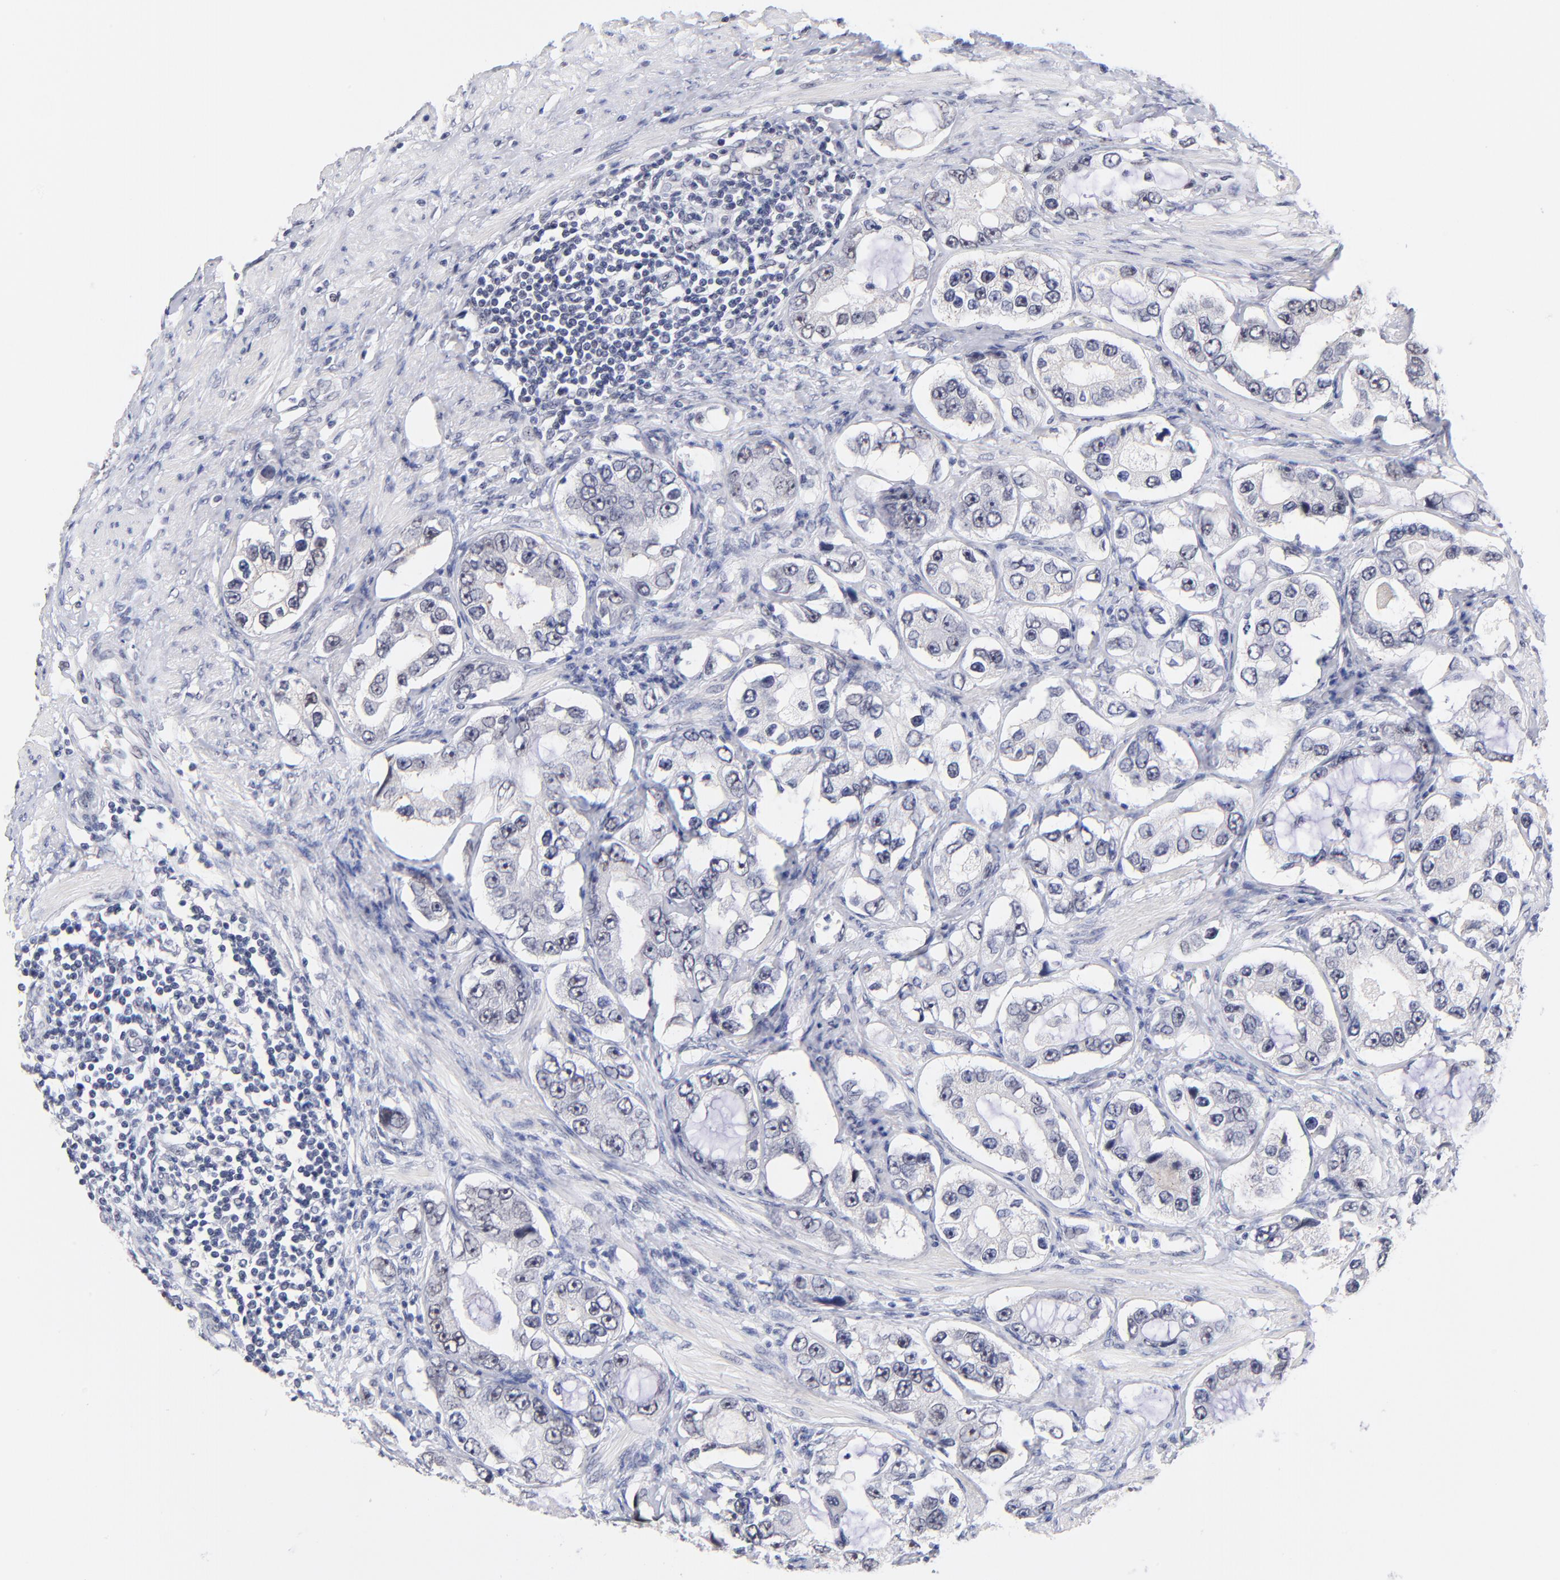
{"staining": {"intensity": "negative", "quantity": "none", "location": "none"}, "tissue": "prostate cancer", "cell_type": "Tumor cells", "image_type": "cancer", "snomed": [{"axis": "morphology", "description": "Adenocarcinoma, High grade"}, {"axis": "topography", "description": "Prostate"}], "caption": "This is an immunohistochemistry image of human adenocarcinoma (high-grade) (prostate). There is no expression in tumor cells.", "gene": "ZNF74", "patient": {"sex": "male", "age": 63}}